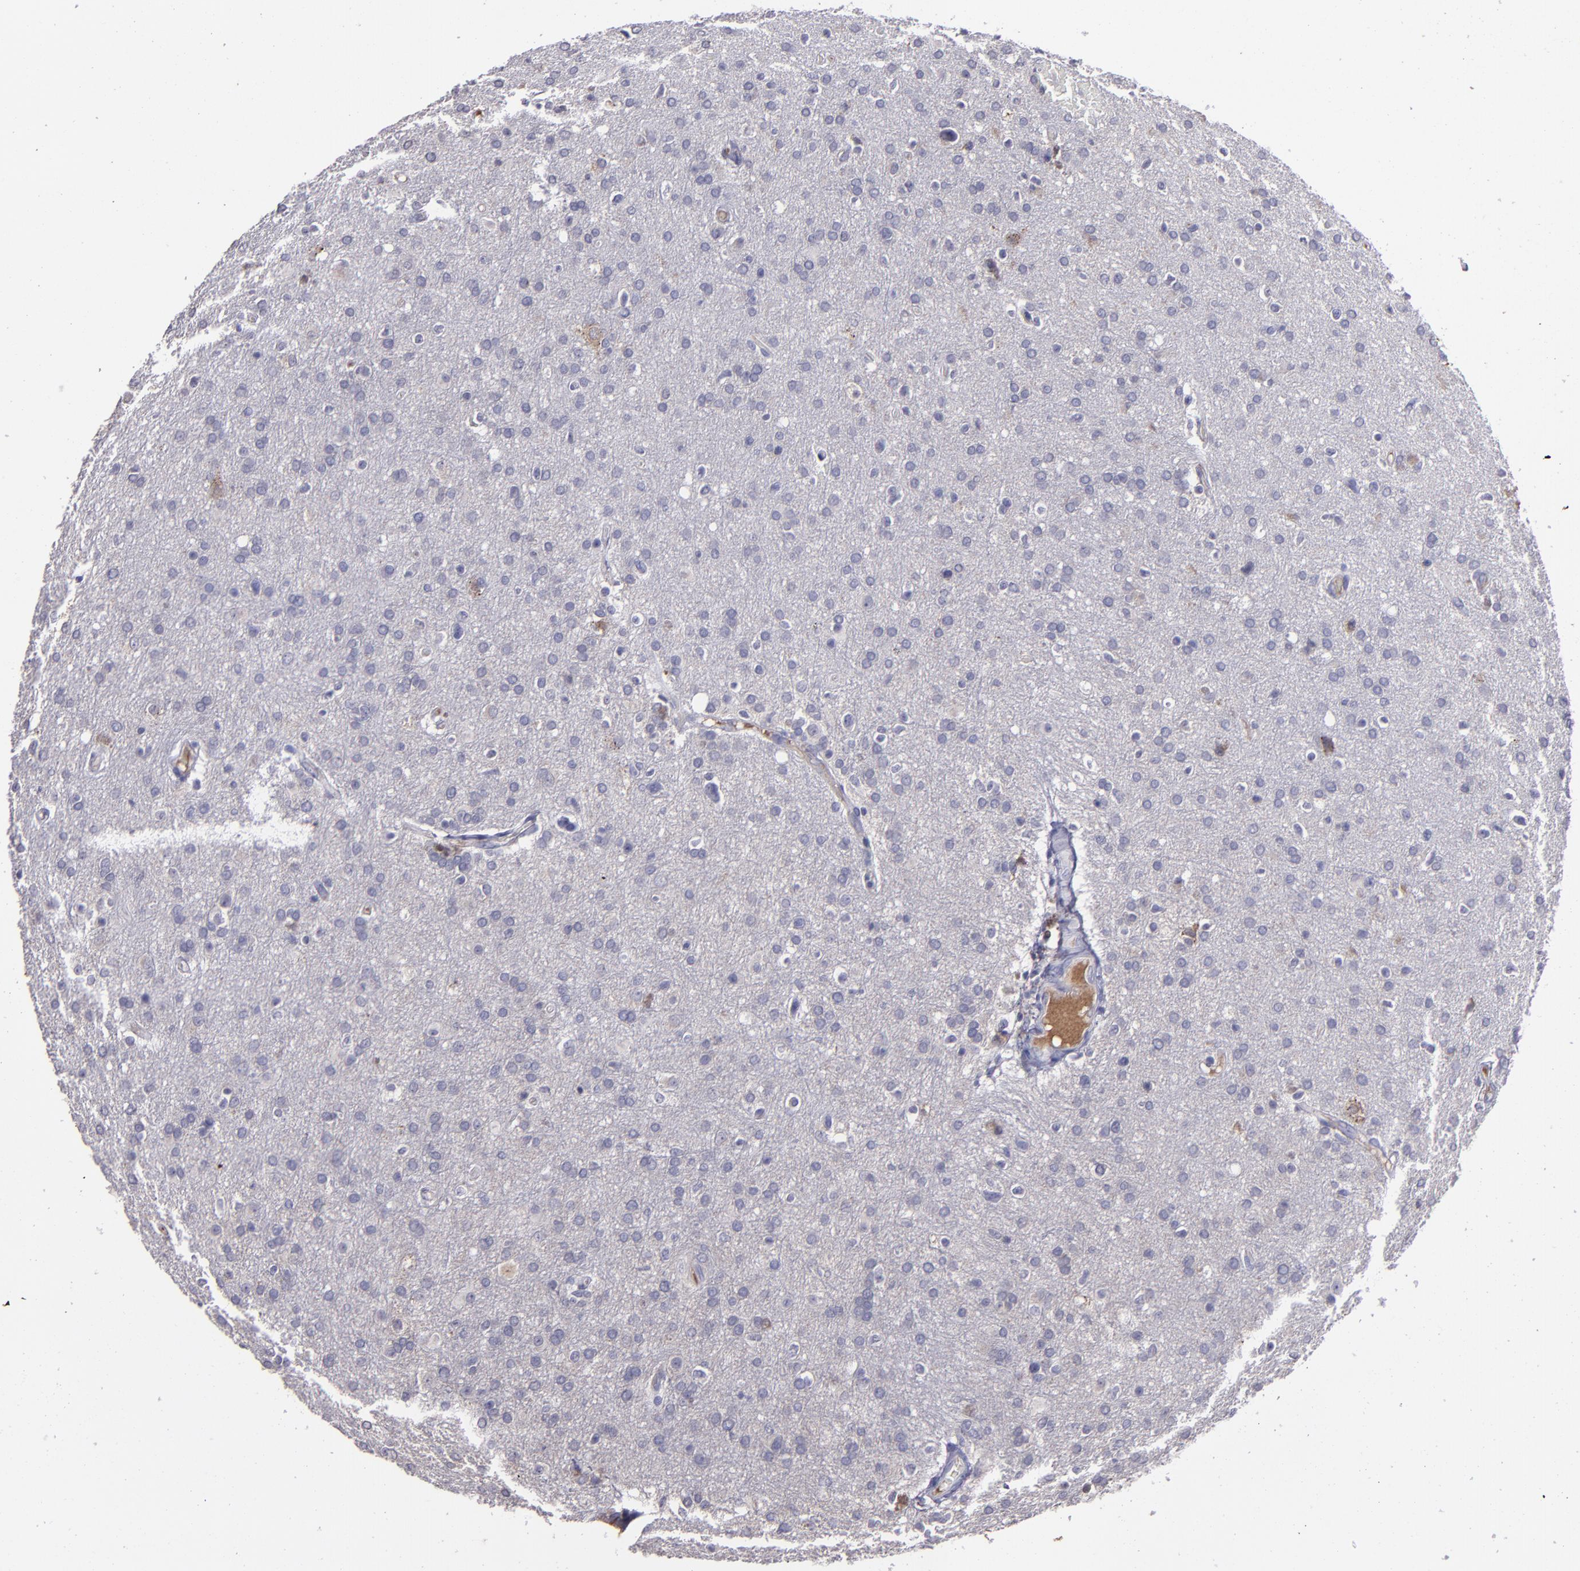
{"staining": {"intensity": "negative", "quantity": "none", "location": "none"}, "tissue": "glioma", "cell_type": "Tumor cells", "image_type": "cancer", "snomed": [{"axis": "morphology", "description": "Glioma, malignant, High grade"}, {"axis": "topography", "description": "Brain"}], "caption": "DAB immunohistochemical staining of human malignant glioma (high-grade) reveals no significant staining in tumor cells.", "gene": "MASP1", "patient": {"sex": "male", "age": 33}}